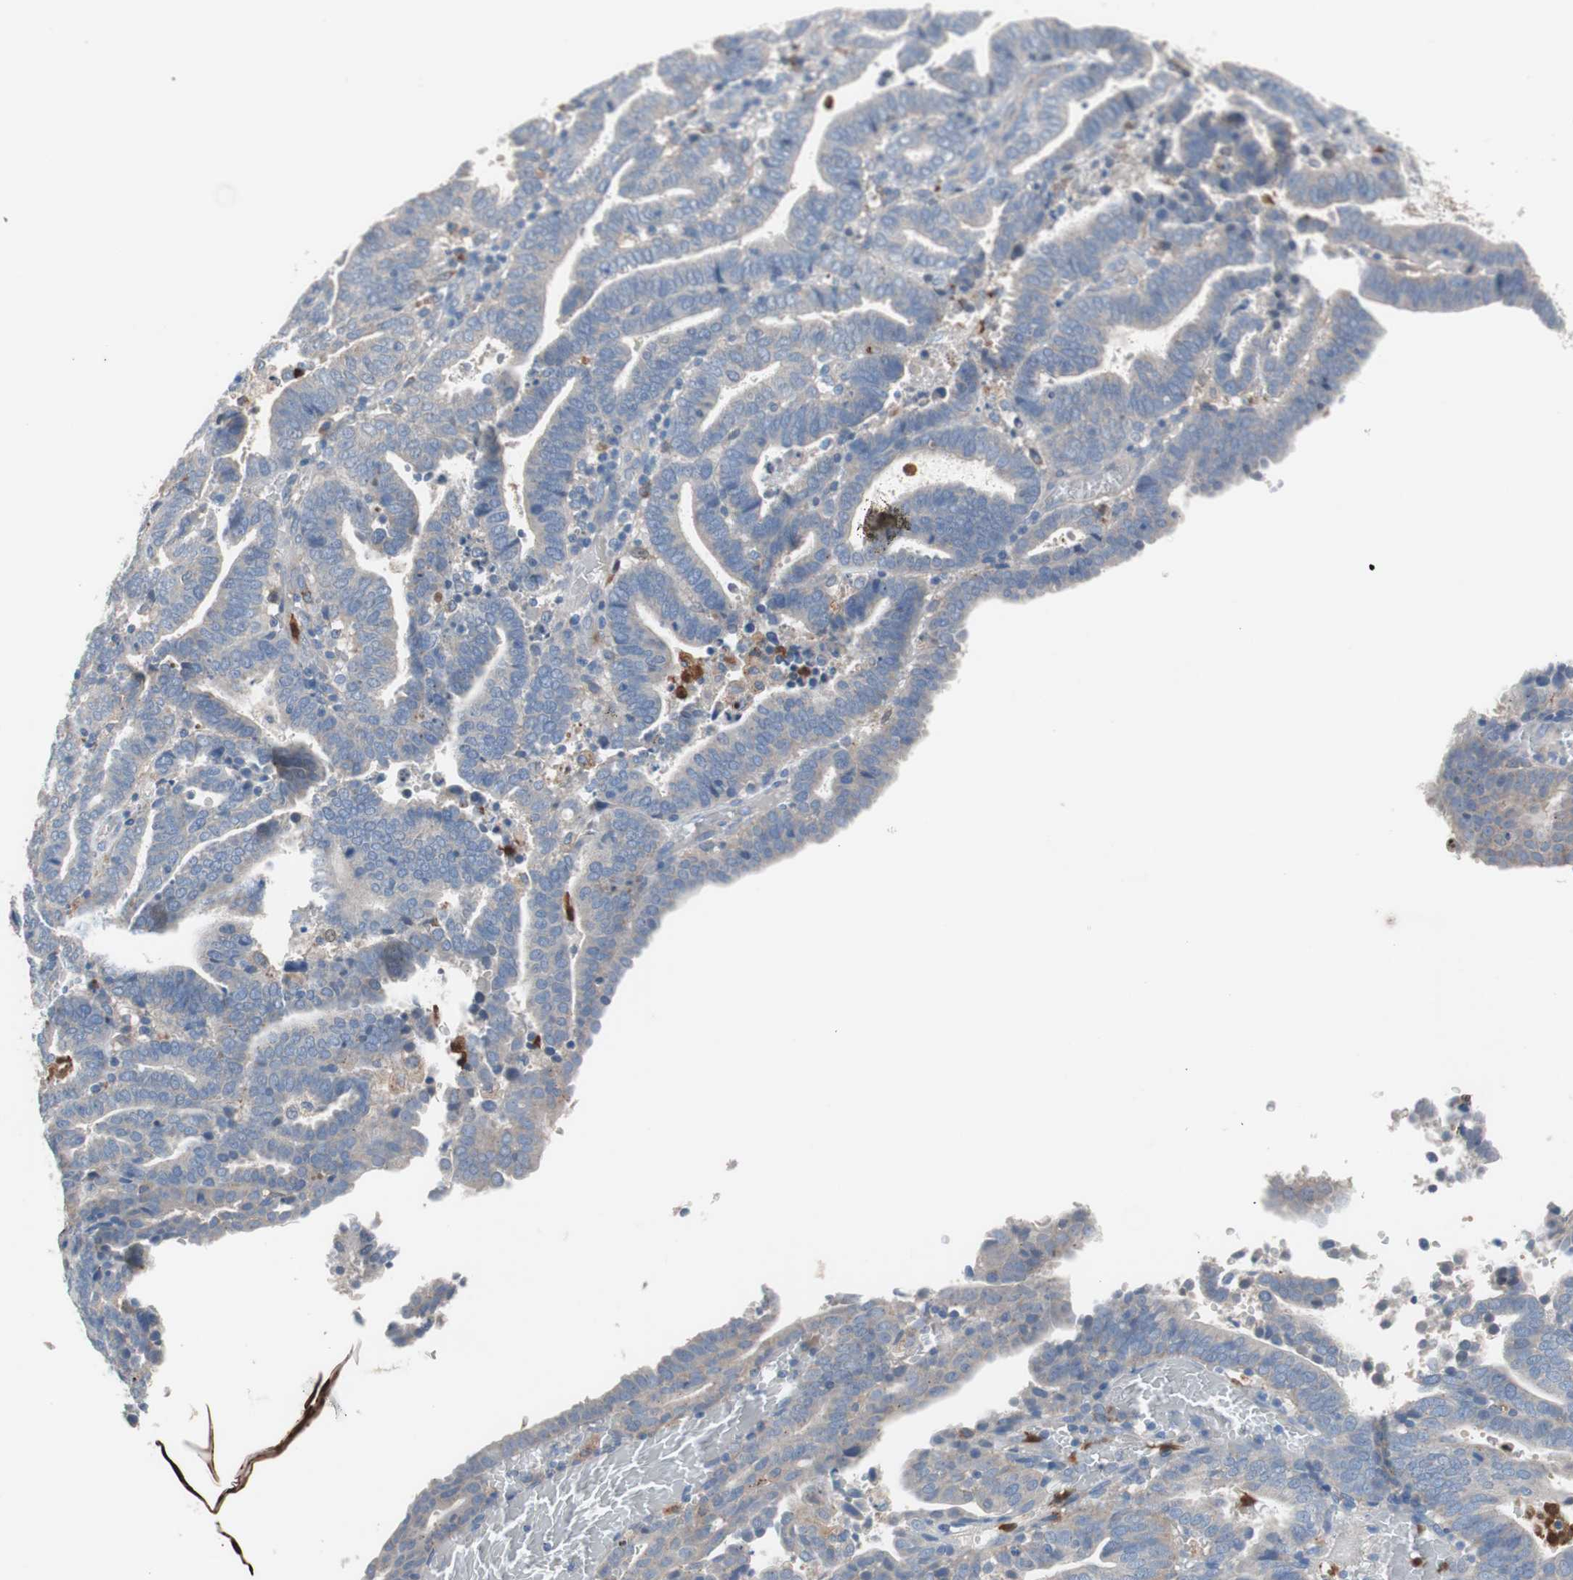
{"staining": {"intensity": "weak", "quantity": "25%-75%", "location": "cytoplasmic/membranous"}, "tissue": "endometrial cancer", "cell_type": "Tumor cells", "image_type": "cancer", "snomed": [{"axis": "morphology", "description": "Adenocarcinoma, NOS"}, {"axis": "topography", "description": "Uterus"}], "caption": "Protein expression analysis of endometrial adenocarcinoma demonstrates weak cytoplasmic/membranous staining in about 25%-75% of tumor cells. Using DAB (brown) and hematoxylin (blue) stains, captured at high magnification using brightfield microscopy.", "gene": "CLEC4D", "patient": {"sex": "female", "age": 83}}